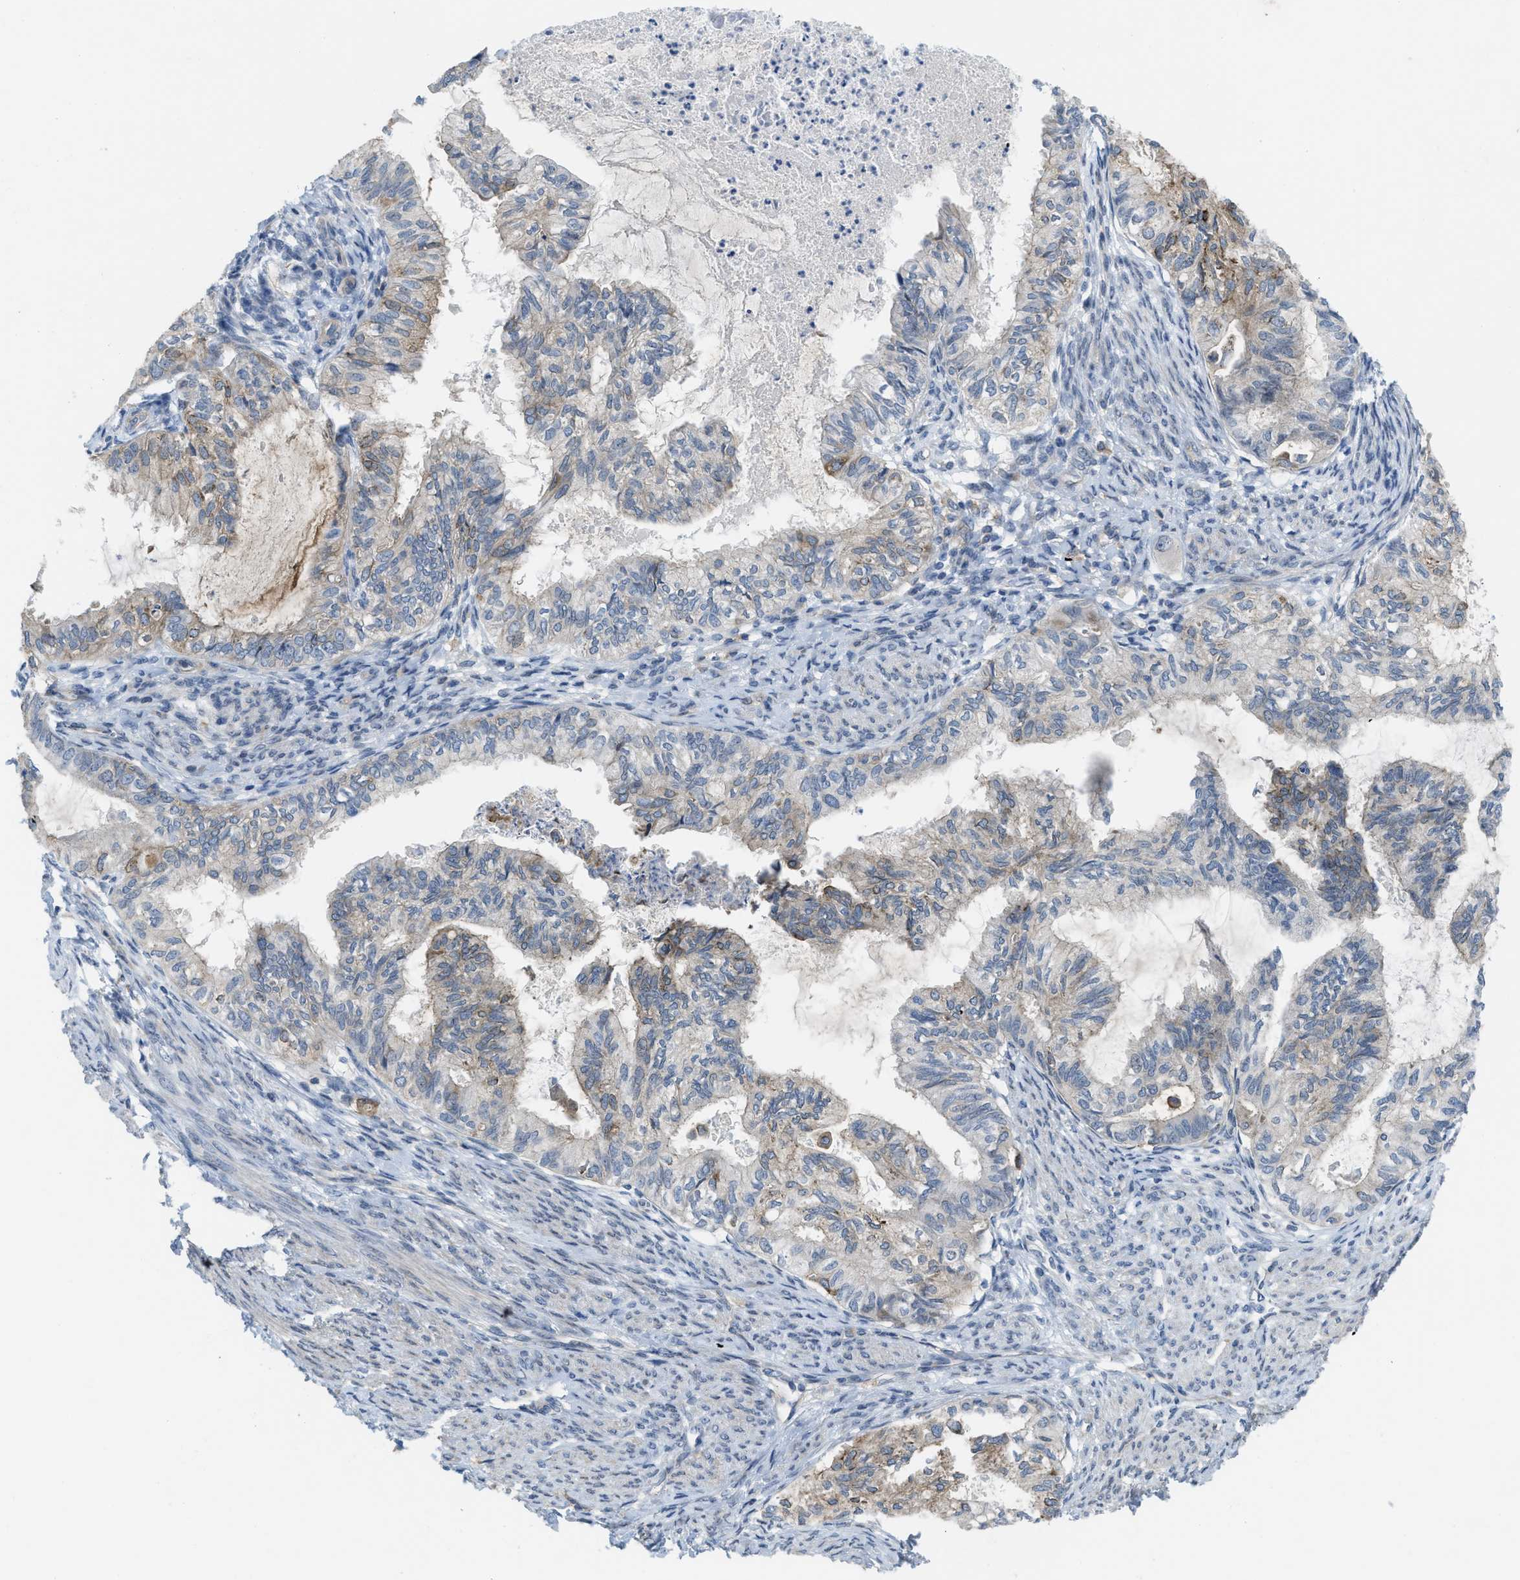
{"staining": {"intensity": "moderate", "quantity": "<25%", "location": "cytoplasmic/membranous"}, "tissue": "cervical cancer", "cell_type": "Tumor cells", "image_type": "cancer", "snomed": [{"axis": "morphology", "description": "Normal tissue, NOS"}, {"axis": "morphology", "description": "Adenocarcinoma, NOS"}, {"axis": "topography", "description": "Cervix"}, {"axis": "topography", "description": "Endometrium"}], "caption": "Human cervical cancer (adenocarcinoma) stained for a protein (brown) reveals moderate cytoplasmic/membranous positive expression in about <25% of tumor cells.", "gene": "MYO18A", "patient": {"sex": "female", "age": 86}}